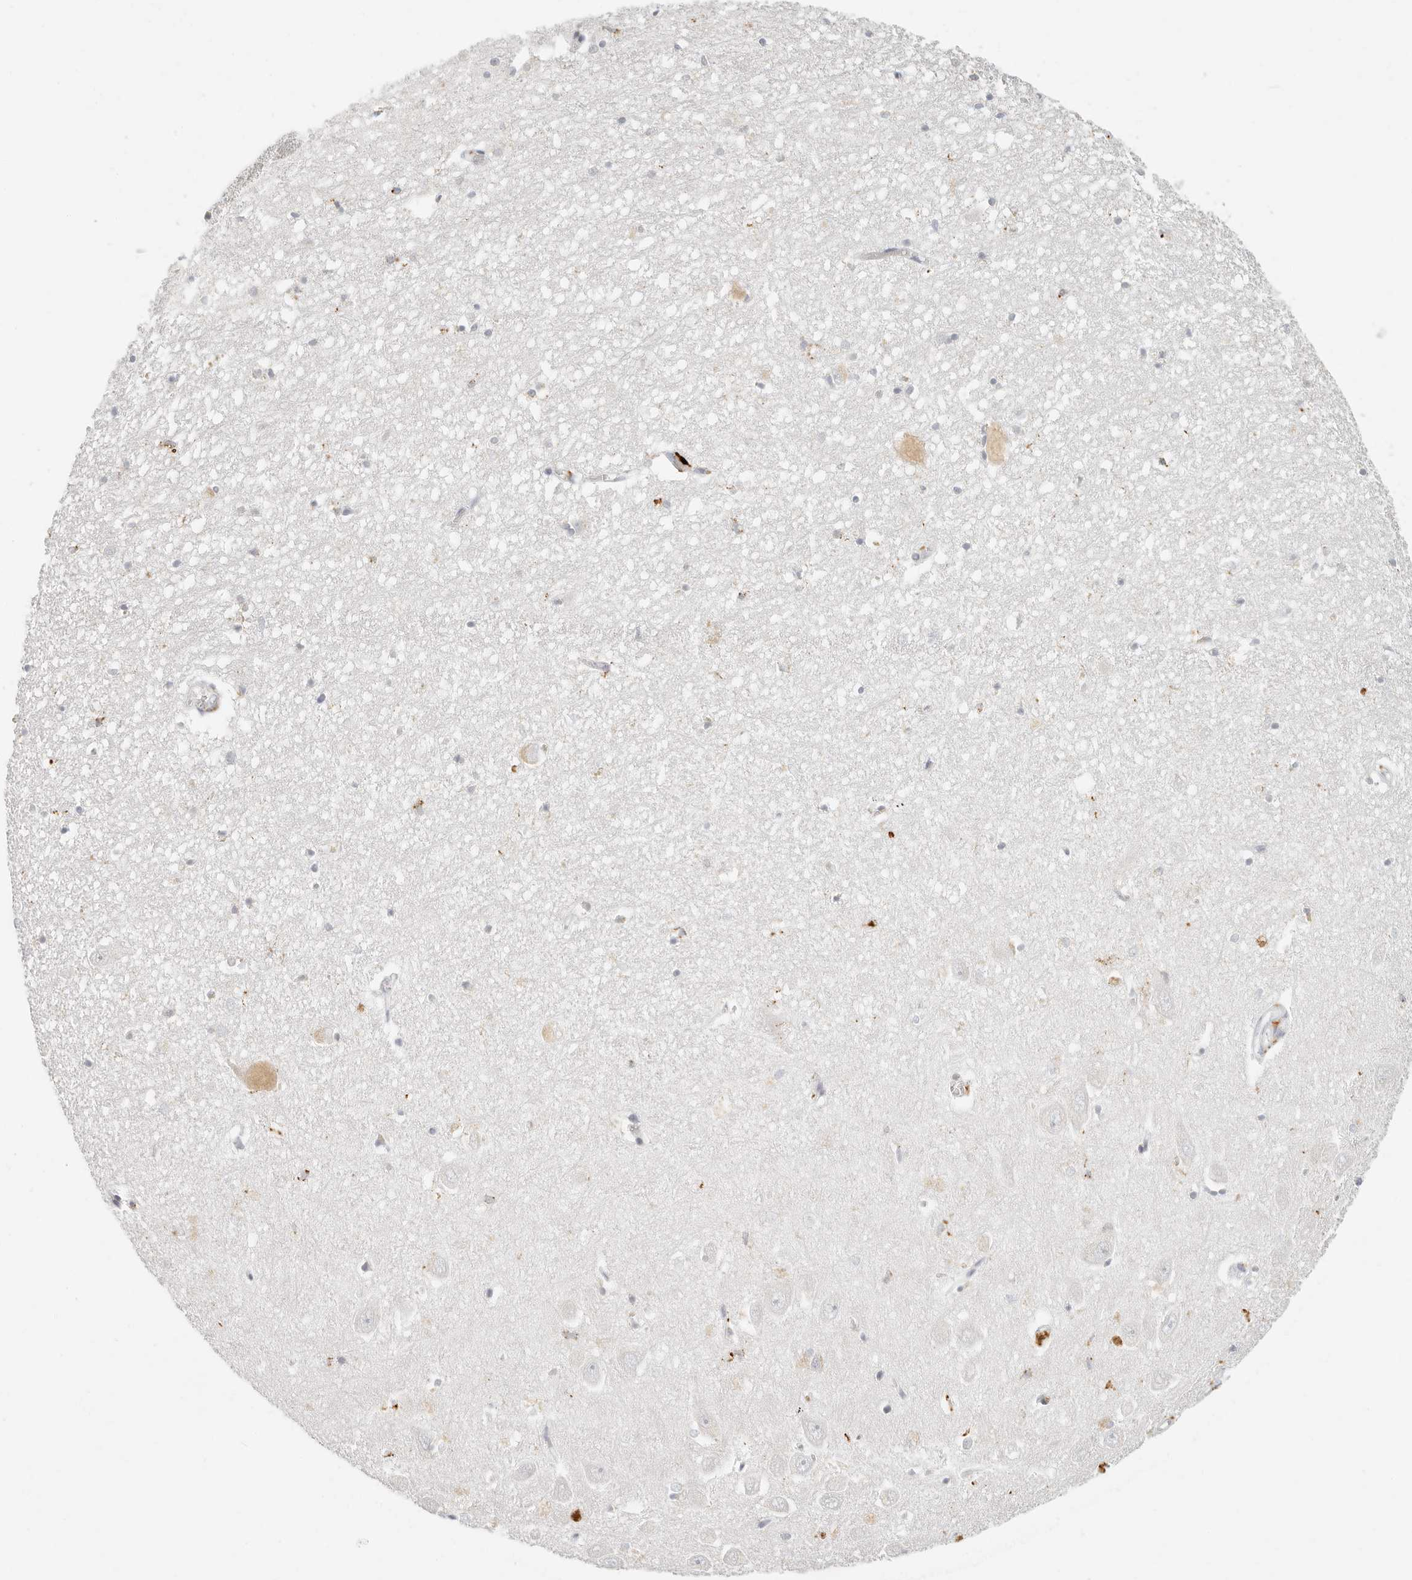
{"staining": {"intensity": "negative", "quantity": "none", "location": "none"}, "tissue": "hippocampus", "cell_type": "Glial cells", "image_type": "normal", "snomed": [{"axis": "morphology", "description": "Normal tissue, NOS"}, {"axis": "topography", "description": "Hippocampus"}], "caption": "This is an IHC histopathology image of benign hippocampus. There is no expression in glial cells.", "gene": "RNASET2", "patient": {"sex": "female", "age": 64}}